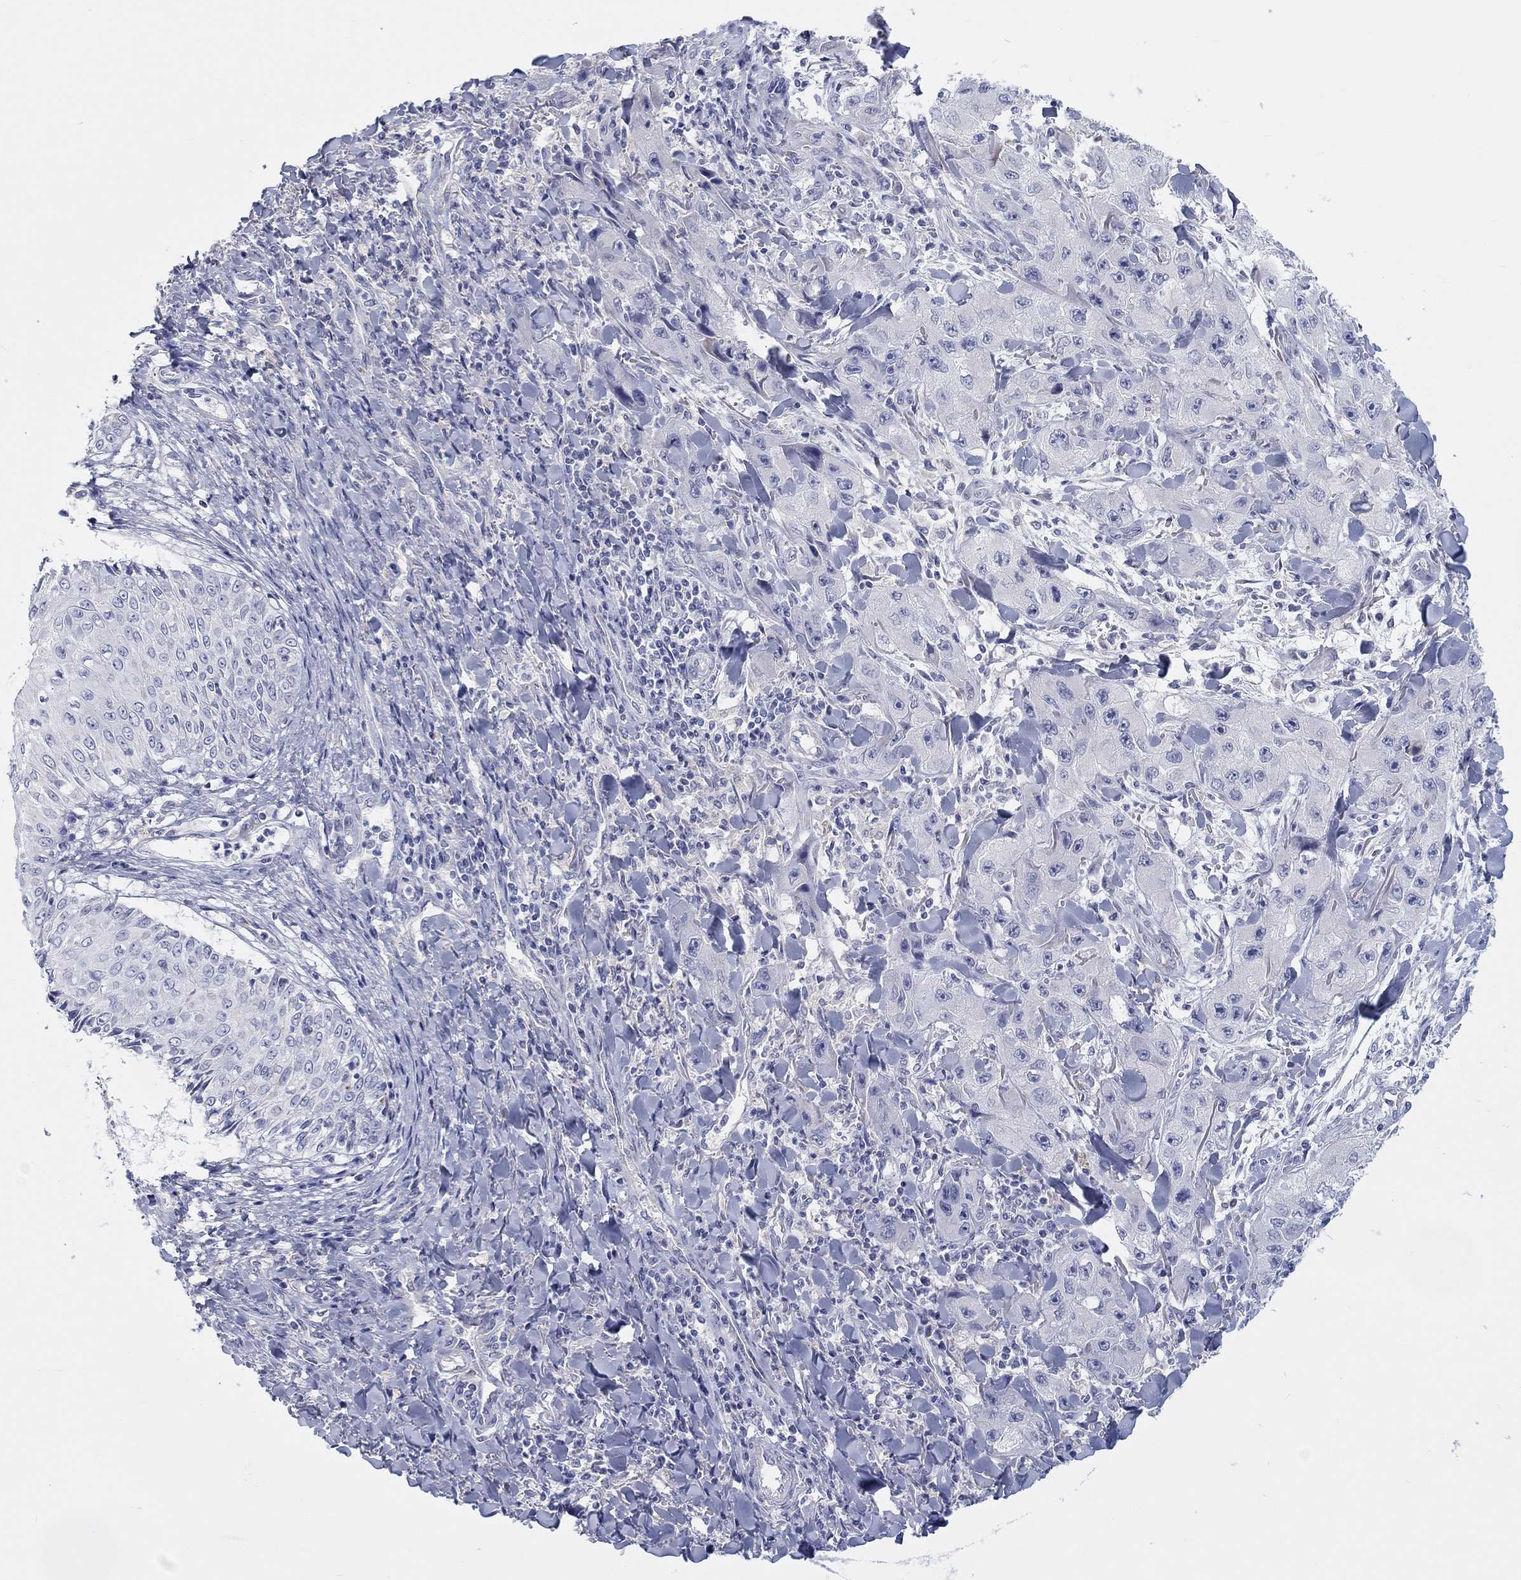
{"staining": {"intensity": "weak", "quantity": "<25%", "location": "cytoplasmic/membranous"}, "tissue": "skin cancer", "cell_type": "Tumor cells", "image_type": "cancer", "snomed": [{"axis": "morphology", "description": "Squamous cell carcinoma, NOS"}, {"axis": "topography", "description": "Skin"}, {"axis": "topography", "description": "Subcutis"}], "caption": "An immunohistochemistry (IHC) photomicrograph of skin squamous cell carcinoma is shown. There is no staining in tumor cells of skin squamous cell carcinoma.", "gene": "BCO2", "patient": {"sex": "male", "age": 73}}